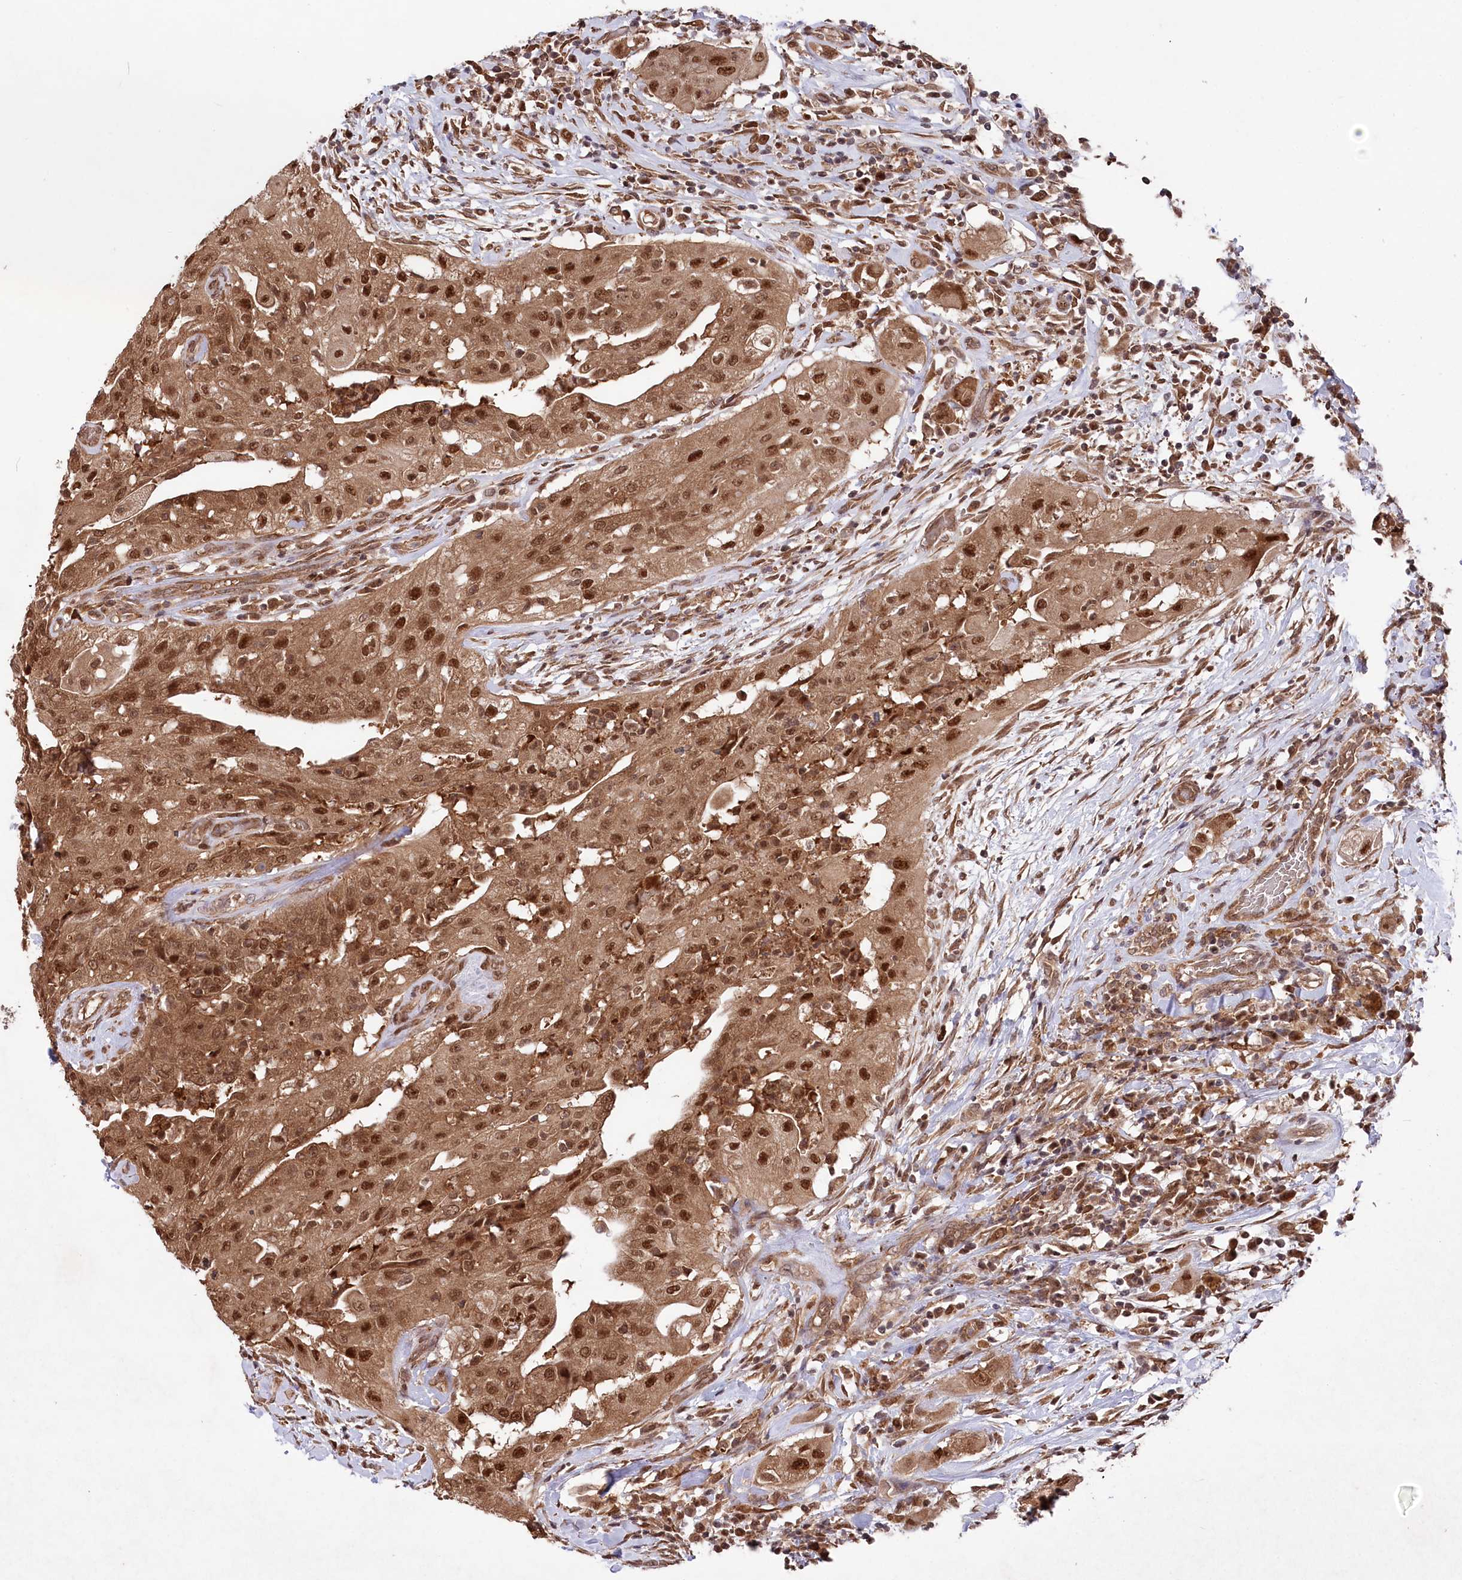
{"staining": {"intensity": "strong", "quantity": ">75%", "location": "cytoplasmic/membranous,nuclear"}, "tissue": "thyroid cancer", "cell_type": "Tumor cells", "image_type": "cancer", "snomed": [{"axis": "morphology", "description": "Papillary adenocarcinoma, NOS"}, {"axis": "topography", "description": "Thyroid gland"}], "caption": "DAB immunohistochemical staining of human thyroid cancer reveals strong cytoplasmic/membranous and nuclear protein positivity in about >75% of tumor cells. (Brightfield microscopy of DAB IHC at high magnification).", "gene": "PSMA1", "patient": {"sex": "female", "age": 59}}